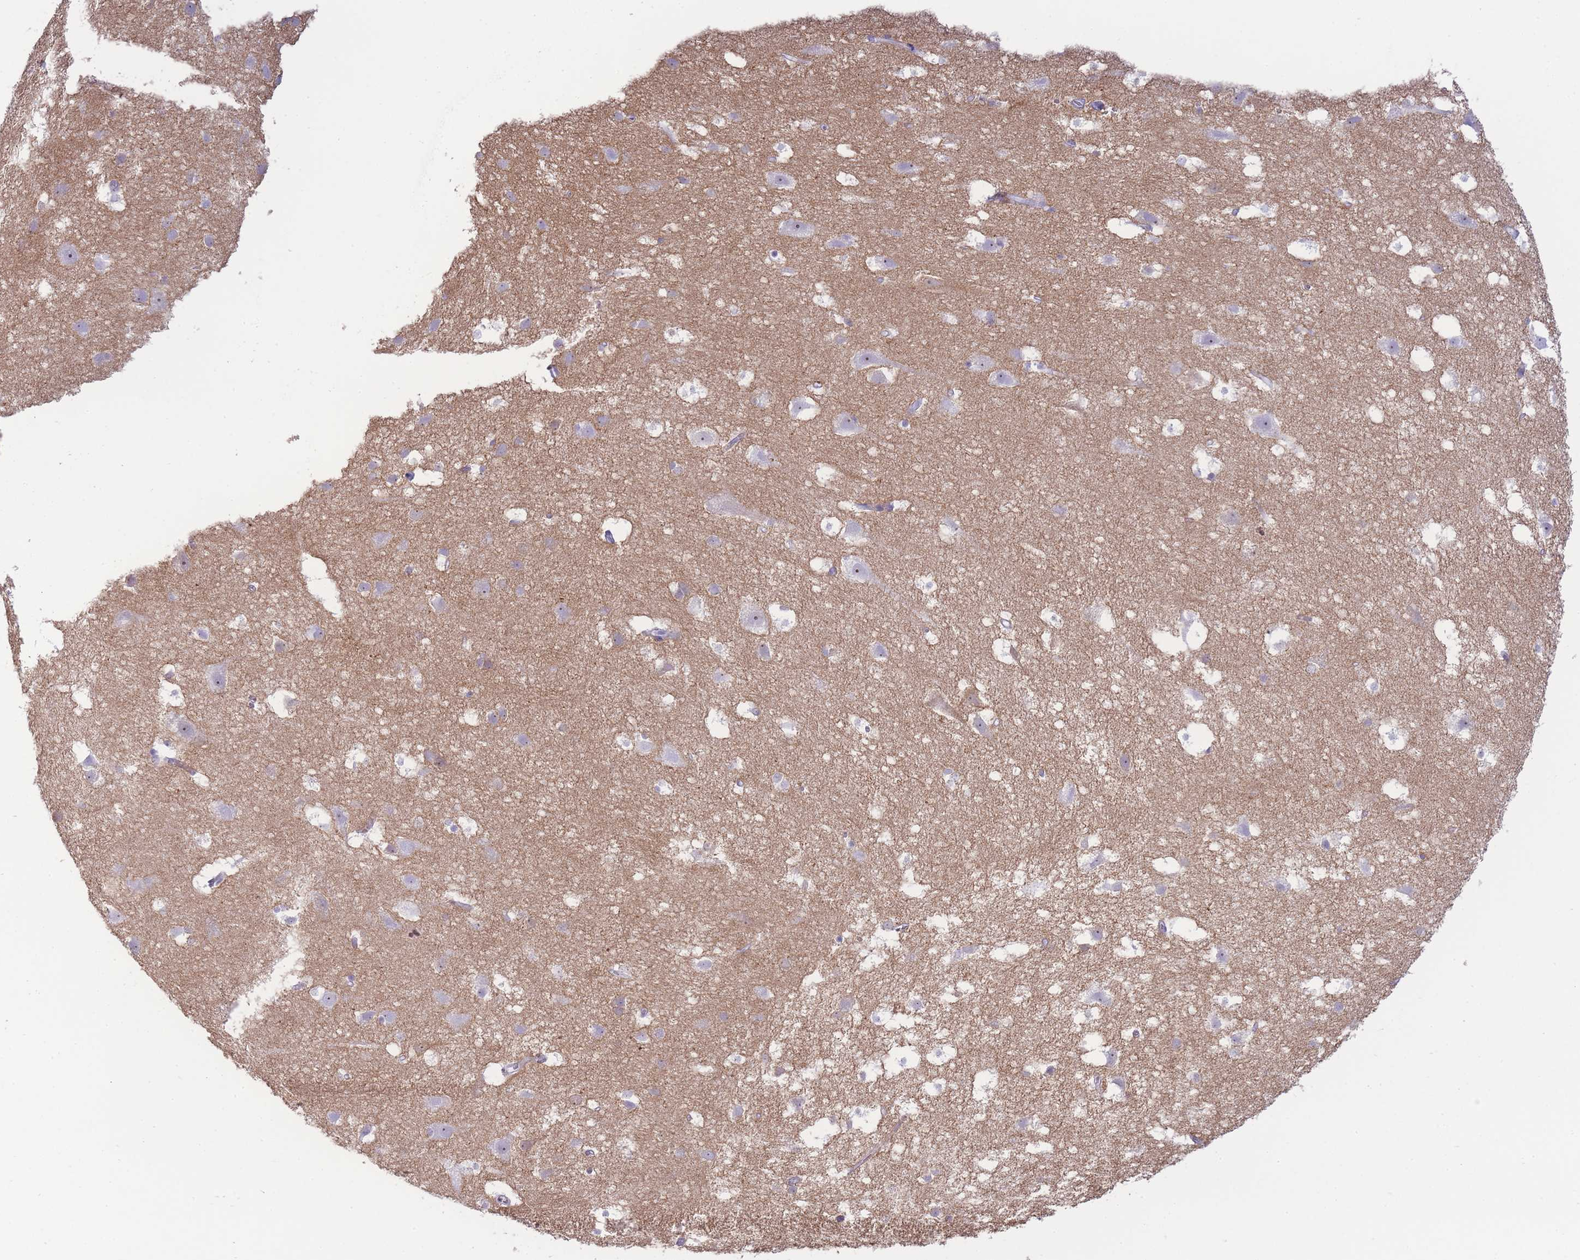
{"staining": {"intensity": "negative", "quantity": "none", "location": "none"}, "tissue": "cerebral cortex", "cell_type": "Endothelial cells", "image_type": "normal", "snomed": [{"axis": "morphology", "description": "Normal tissue, NOS"}, {"axis": "topography", "description": "Cerebral cortex"}], "caption": "Image shows no significant protein staining in endothelial cells of benign cerebral cortex. (DAB IHC, high magnification).", "gene": "UTP14A", "patient": {"sex": "male", "age": 54}}